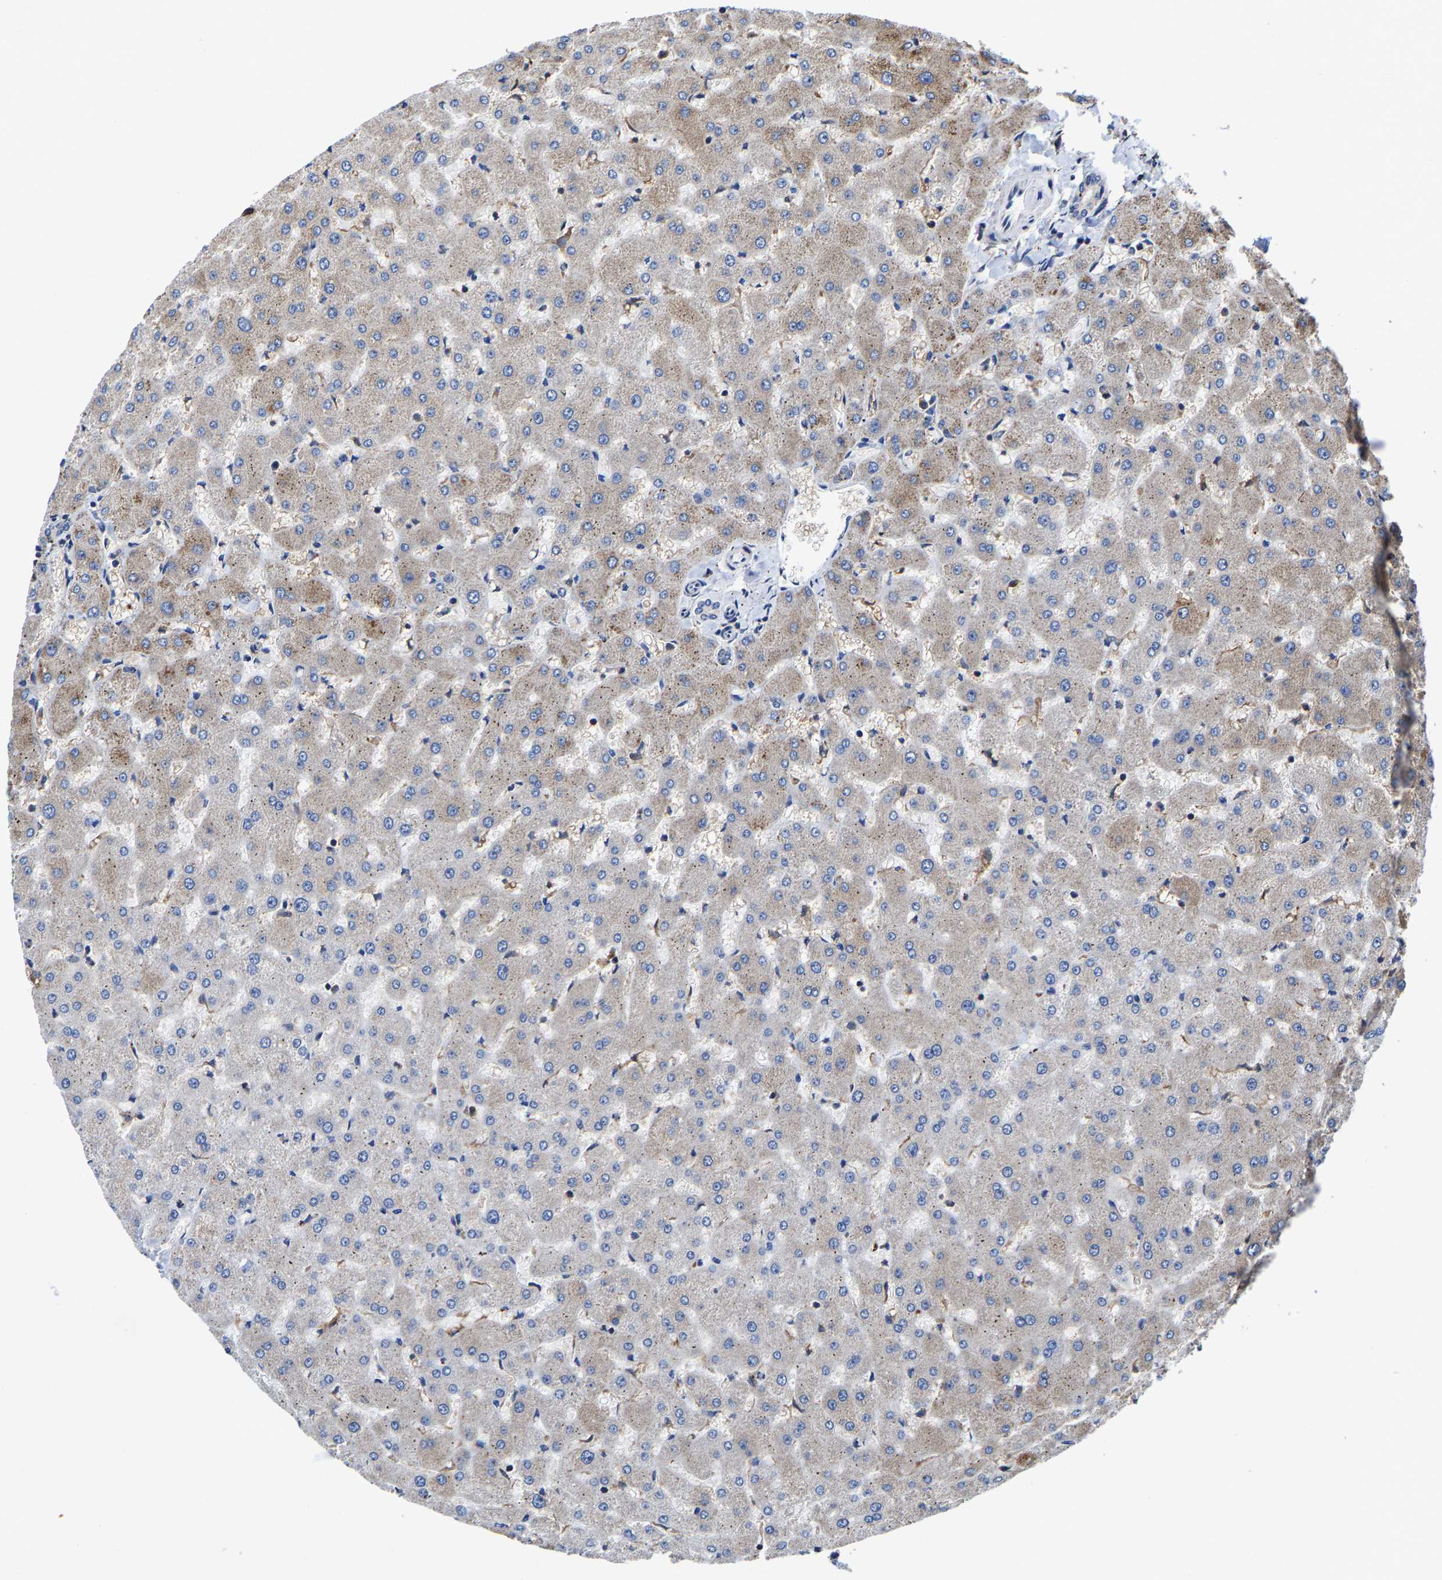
{"staining": {"intensity": "negative", "quantity": "none", "location": "none"}, "tissue": "liver", "cell_type": "Cholangiocytes", "image_type": "normal", "snomed": [{"axis": "morphology", "description": "Normal tissue, NOS"}, {"axis": "topography", "description": "Liver"}], "caption": "High magnification brightfield microscopy of normal liver stained with DAB (brown) and counterstained with hematoxylin (blue): cholangiocytes show no significant expression. (DAB (3,3'-diaminobenzidine) immunohistochemistry, high magnification).", "gene": "PFKFB3", "patient": {"sex": "female", "age": 63}}